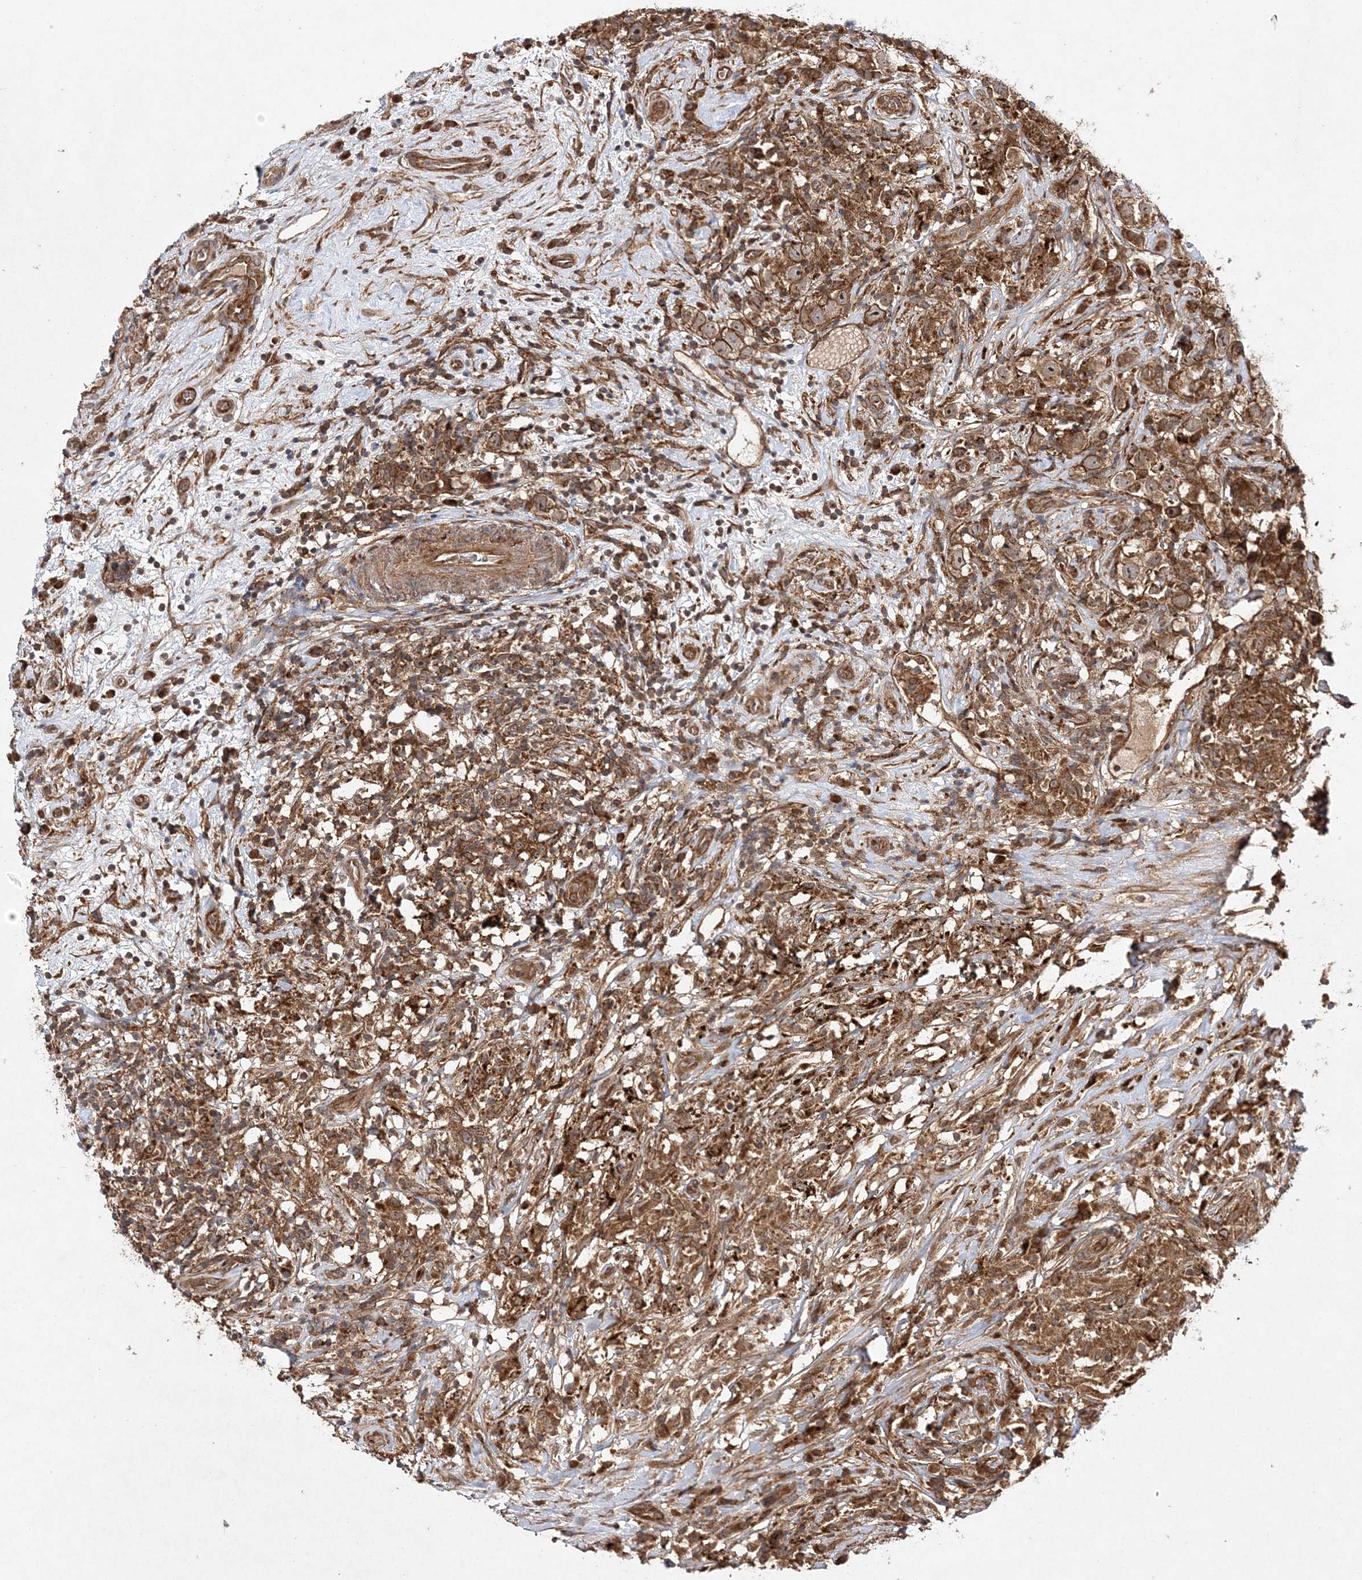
{"staining": {"intensity": "moderate", "quantity": ">75%", "location": "cytoplasmic/membranous,nuclear"}, "tissue": "testis cancer", "cell_type": "Tumor cells", "image_type": "cancer", "snomed": [{"axis": "morphology", "description": "Seminoma, NOS"}, {"axis": "topography", "description": "Testis"}], "caption": "Immunohistochemistry (IHC) micrograph of testis cancer stained for a protein (brown), which exhibits medium levels of moderate cytoplasmic/membranous and nuclear staining in approximately >75% of tumor cells.", "gene": "TMEM9B", "patient": {"sex": "male", "age": 49}}